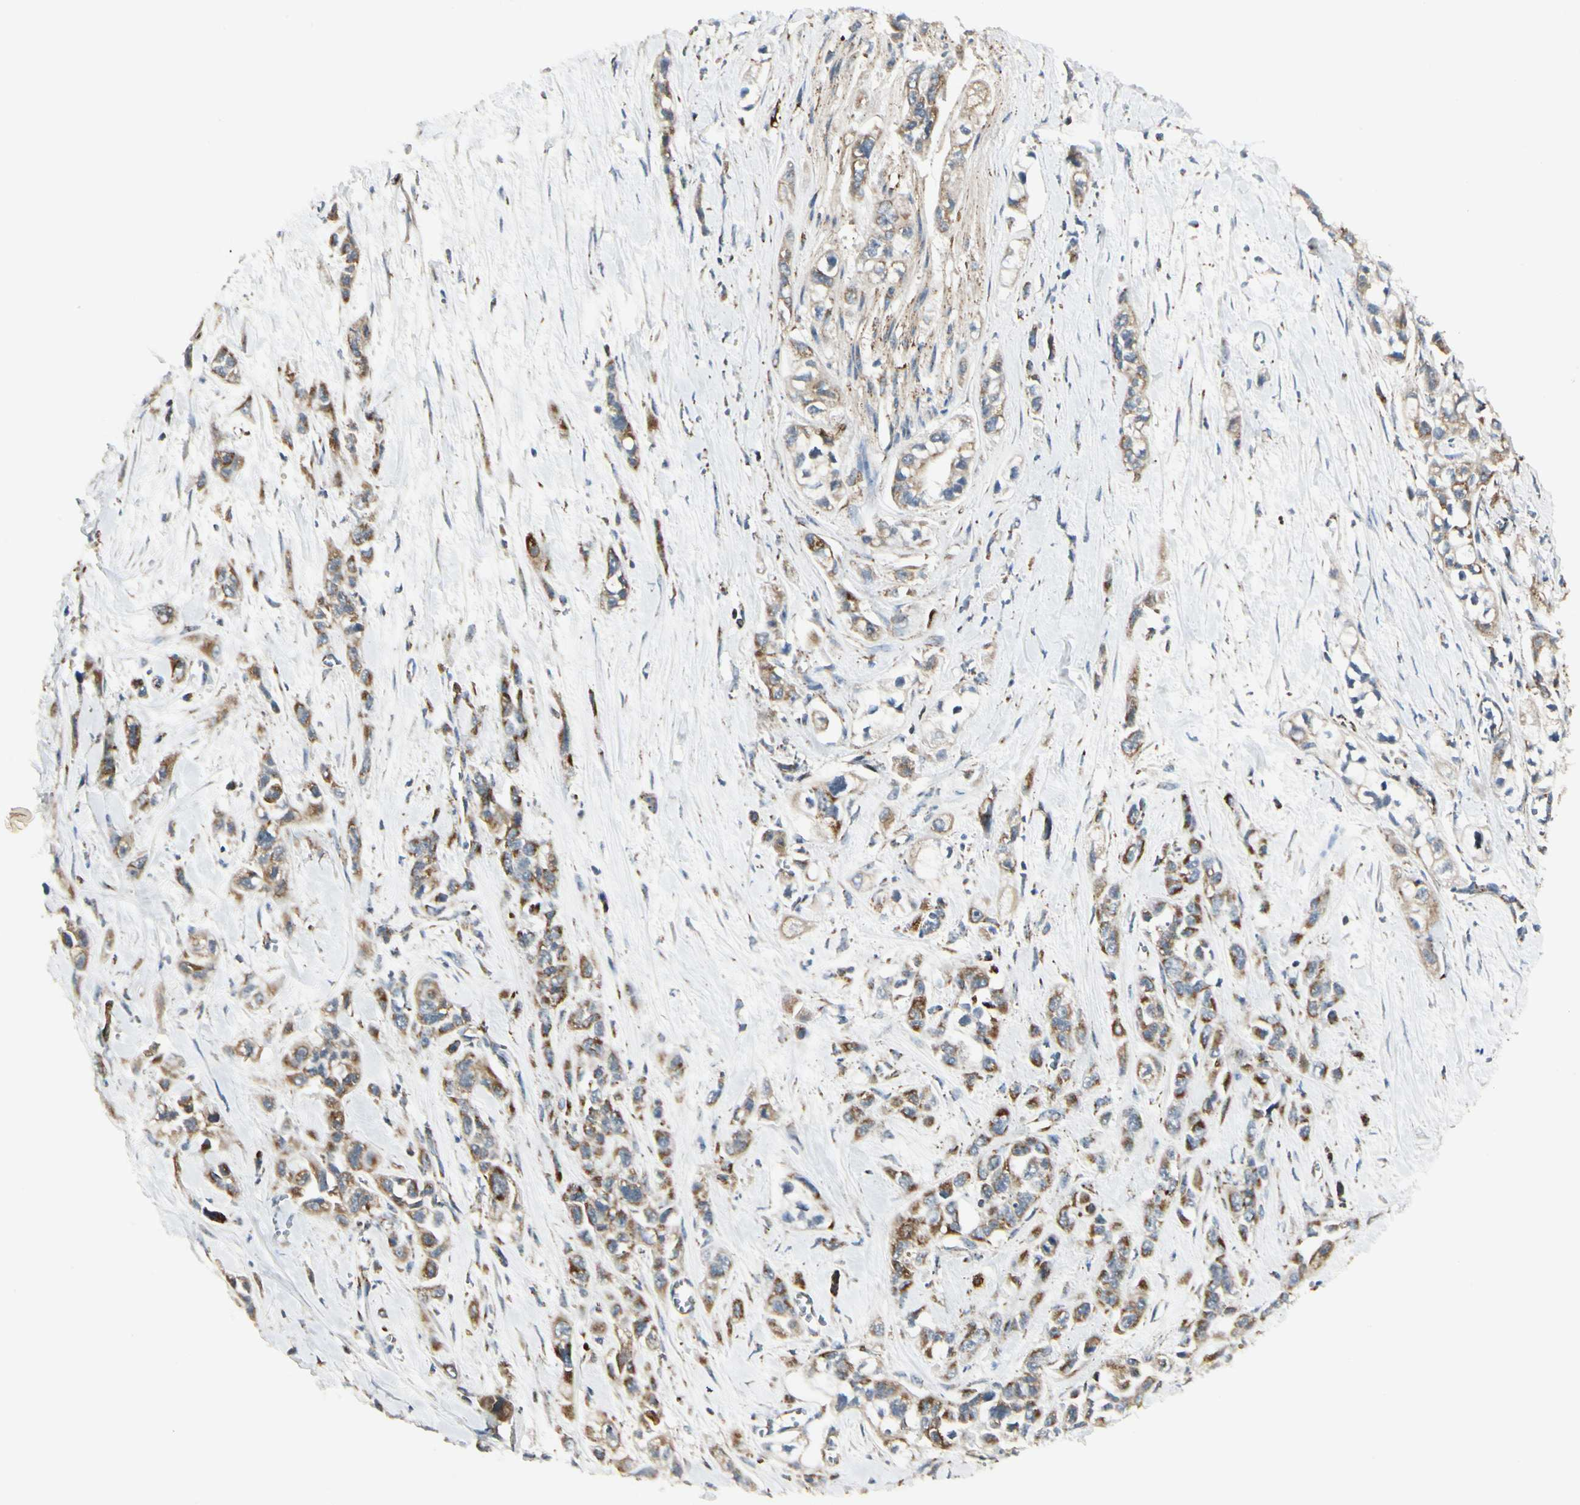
{"staining": {"intensity": "moderate", "quantity": "25%-75%", "location": "cytoplasmic/membranous"}, "tissue": "pancreatic cancer", "cell_type": "Tumor cells", "image_type": "cancer", "snomed": [{"axis": "morphology", "description": "Adenocarcinoma, NOS"}, {"axis": "topography", "description": "Pancreas"}], "caption": "IHC (DAB (3,3'-diaminobenzidine)) staining of human pancreatic cancer (adenocarcinoma) shows moderate cytoplasmic/membranous protein expression in about 25%-75% of tumor cells.", "gene": "ANKS6", "patient": {"sex": "male", "age": 74}}